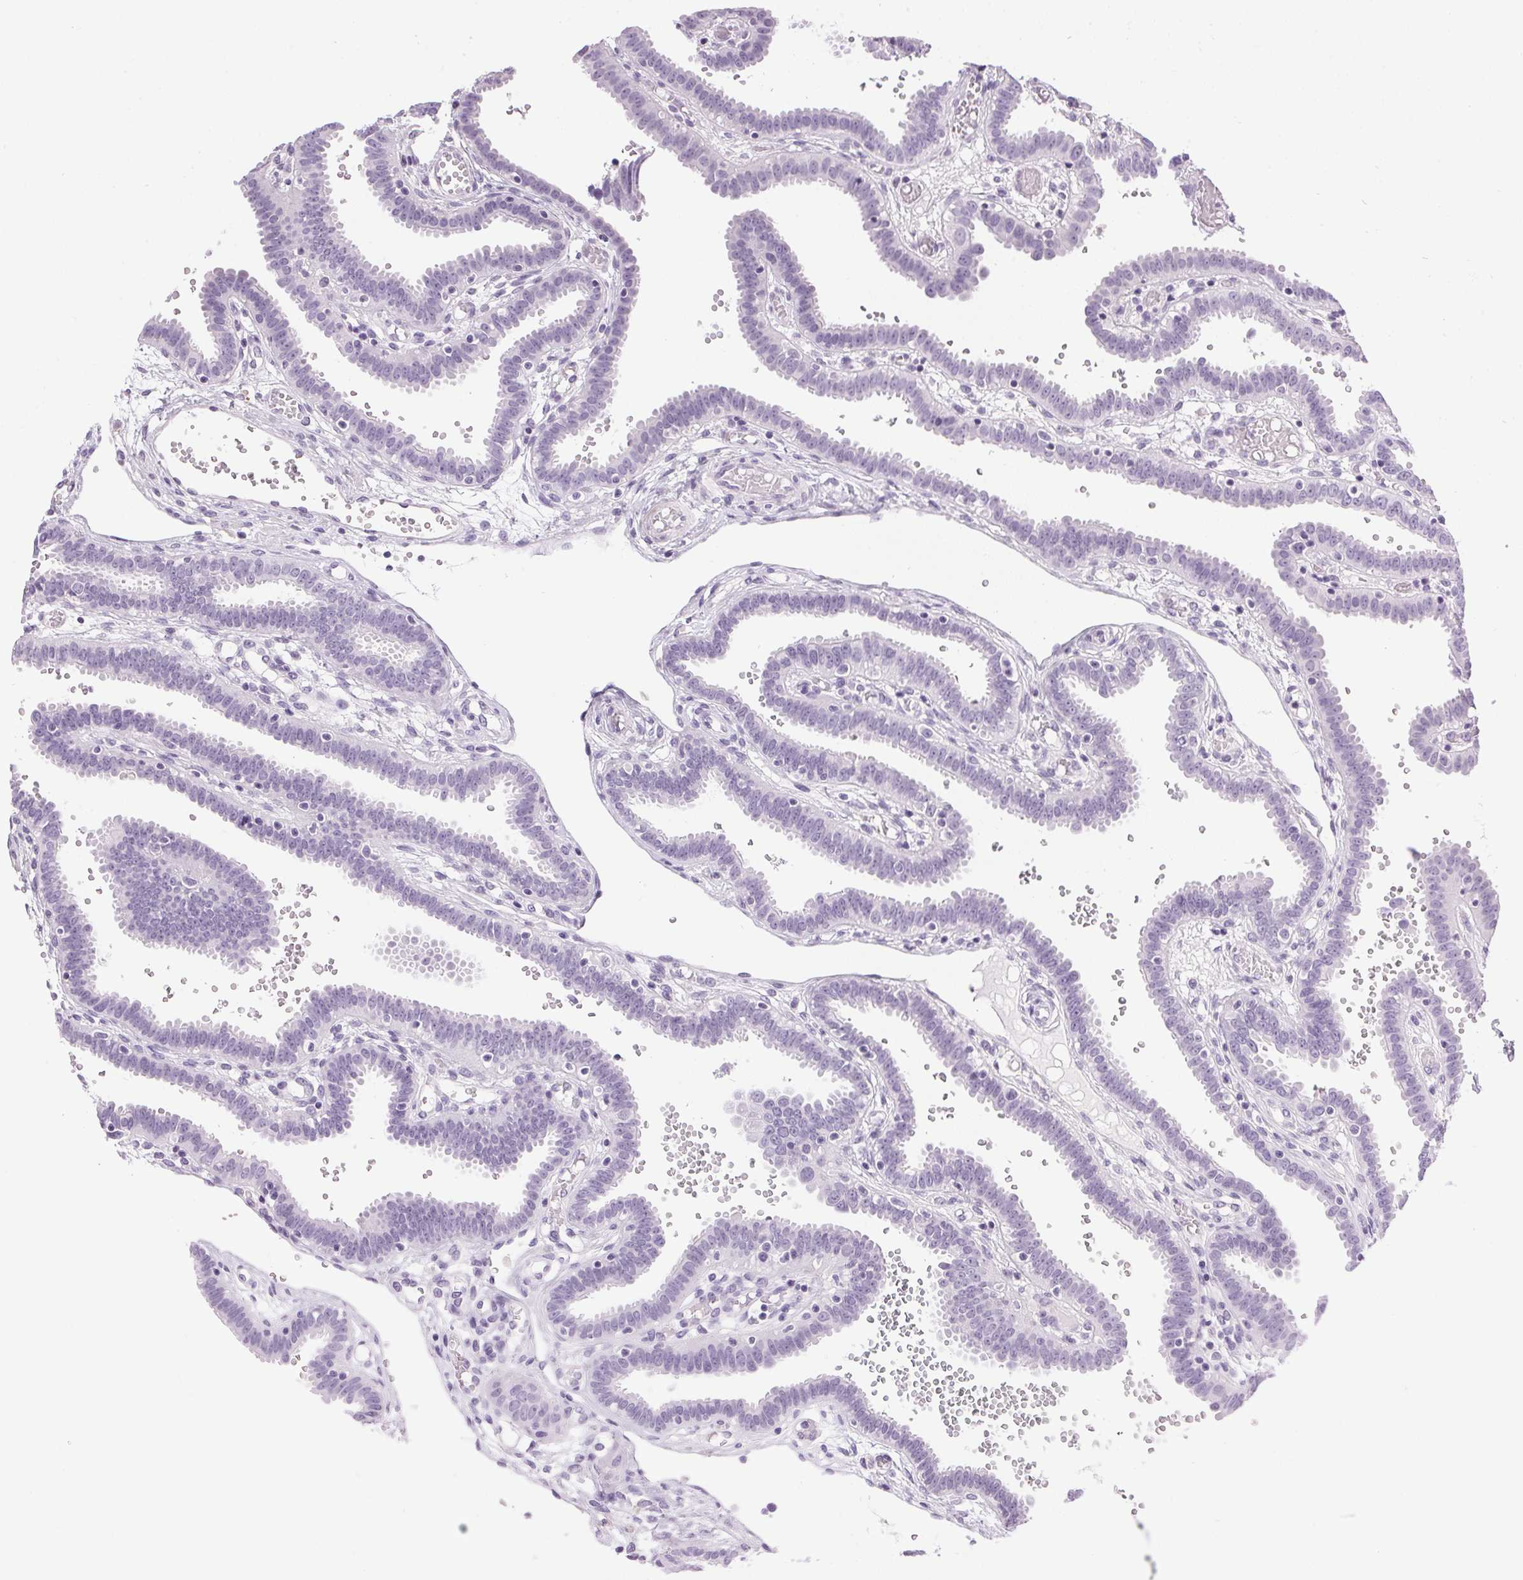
{"staining": {"intensity": "negative", "quantity": "none", "location": "none"}, "tissue": "fallopian tube", "cell_type": "Glandular cells", "image_type": "normal", "snomed": [{"axis": "morphology", "description": "Normal tissue, NOS"}, {"axis": "topography", "description": "Fallopian tube"}], "caption": "Immunohistochemistry (IHC) photomicrograph of unremarkable fallopian tube stained for a protein (brown), which reveals no expression in glandular cells.", "gene": "SP7", "patient": {"sex": "female", "age": 37}}